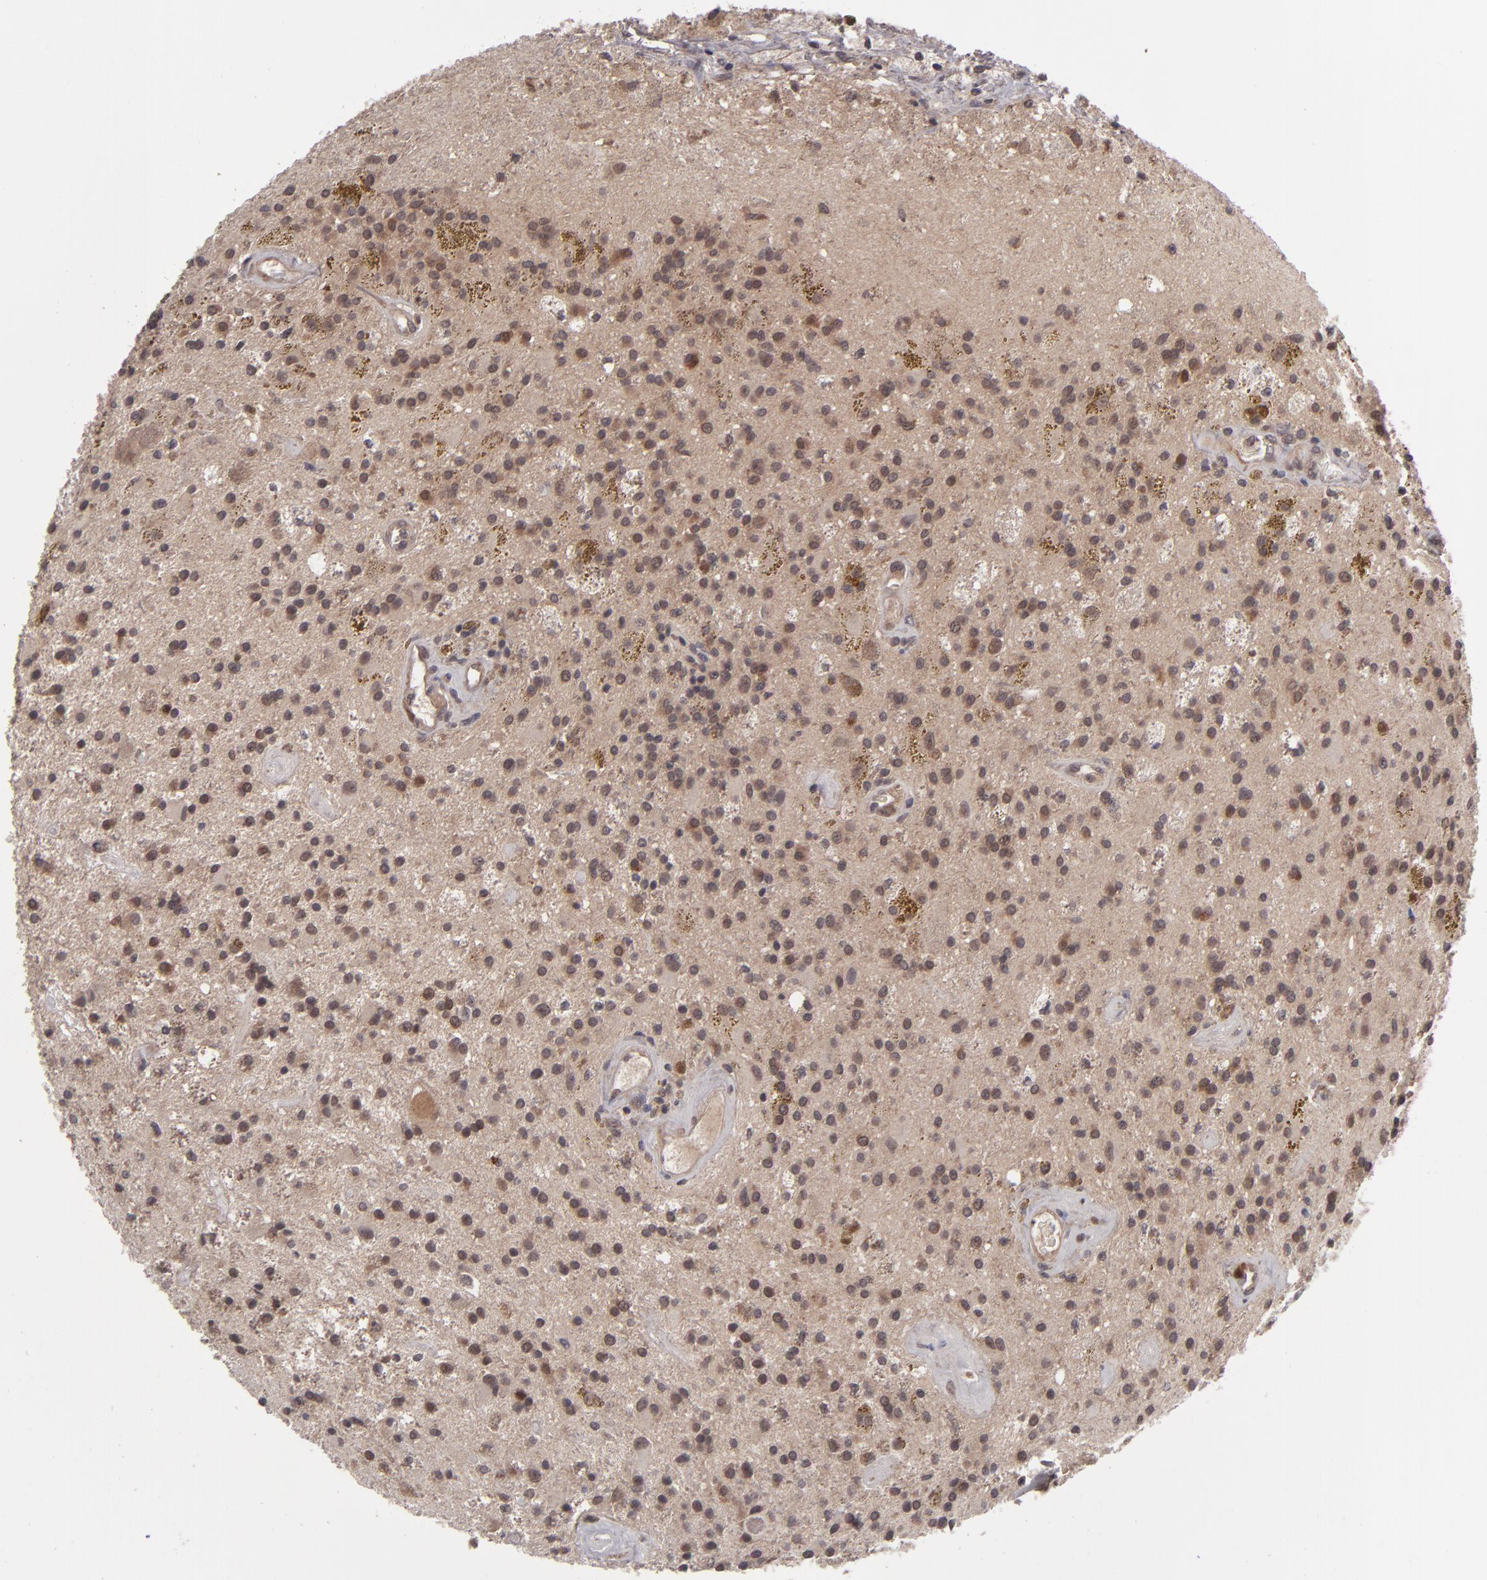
{"staining": {"intensity": "moderate", "quantity": ">75%", "location": "cytoplasmic/membranous,nuclear"}, "tissue": "glioma", "cell_type": "Tumor cells", "image_type": "cancer", "snomed": [{"axis": "morphology", "description": "Glioma, malignant, Low grade"}, {"axis": "topography", "description": "Brain"}], "caption": "Immunohistochemistry histopathology image of human low-grade glioma (malignant) stained for a protein (brown), which exhibits medium levels of moderate cytoplasmic/membranous and nuclear positivity in approximately >75% of tumor cells.", "gene": "TYMS", "patient": {"sex": "male", "age": 58}}